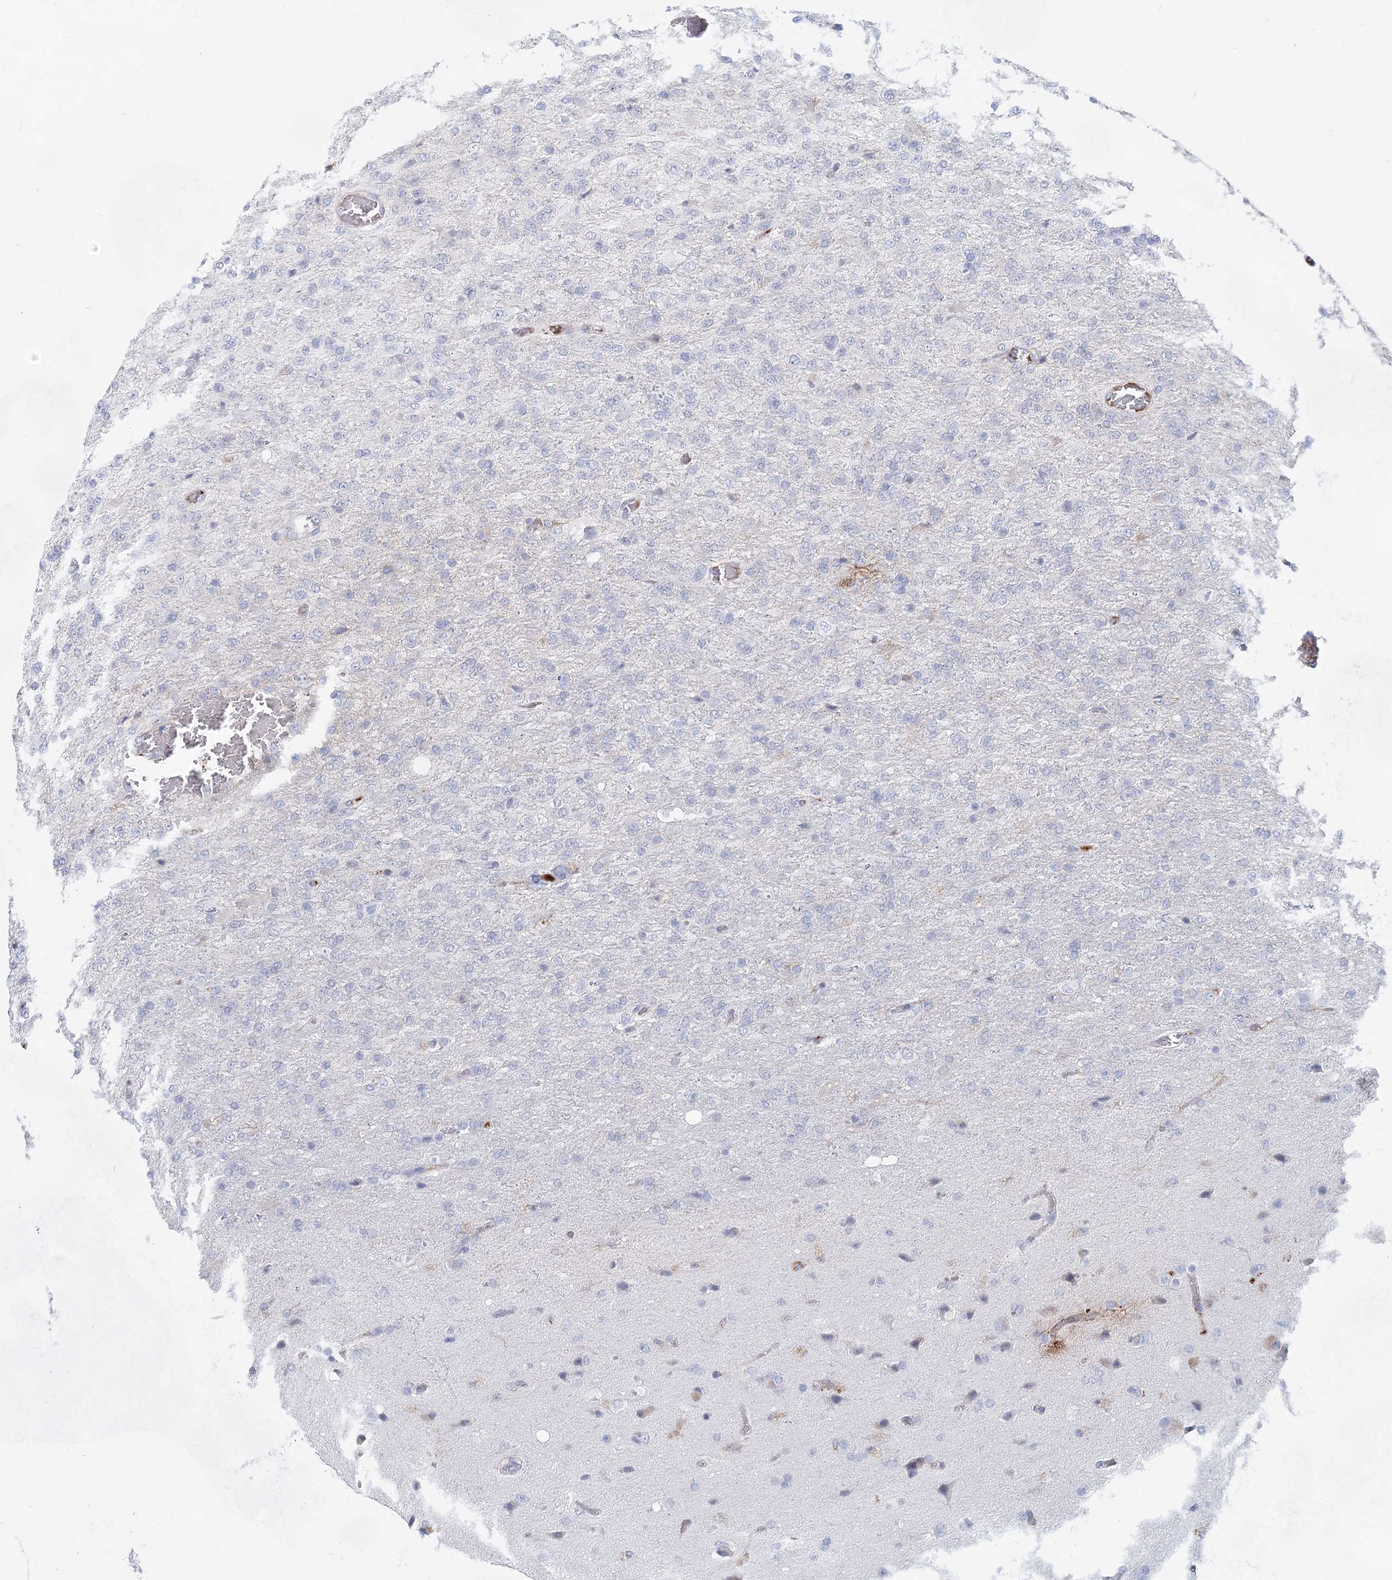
{"staining": {"intensity": "negative", "quantity": "none", "location": "none"}, "tissue": "glioma", "cell_type": "Tumor cells", "image_type": "cancer", "snomed": [{"axis": "morphology", "description": "Glioma, malignant, High grade"}, {"axis": "topography", "description": "Brain"}], "caption": "A histopathology image of glioma stained for a protein reveals no brown staining in tumor cells.", "gene": "TASOR2", "patient": {"sex": "female", "age": 74}}